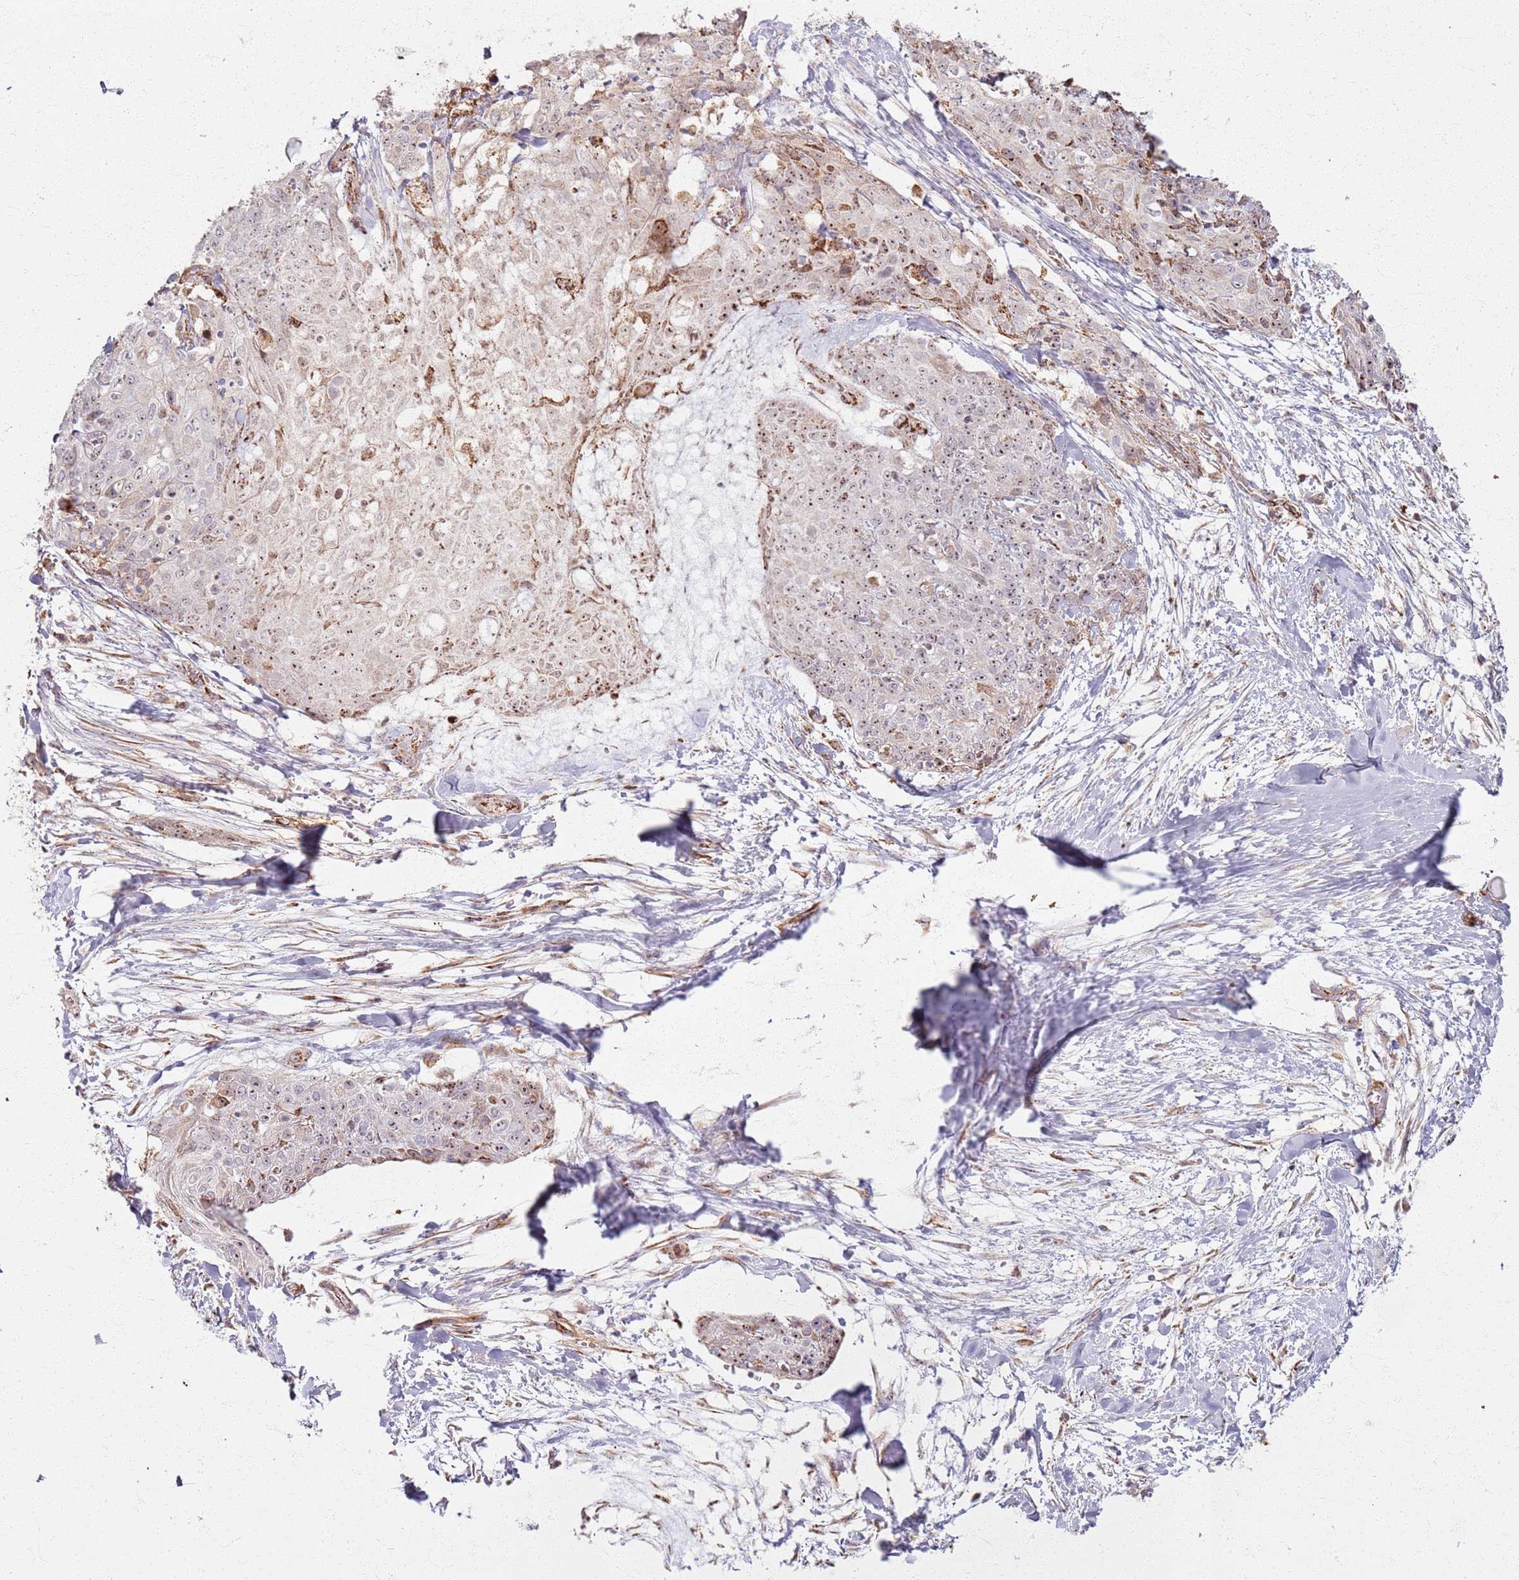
{"staining": {"intensity": "moderate", "quantity": "25%-75%", "location": "cytoplasmic/membranous,nuclear"}, "tissue": "skin cancer", "cell_type": "Tumor cells", "image_type": "cancer", "snomed": [{"axis": "morphology", "description": "Squamous cell carcinoma, NOS"}, {"axis": "topography", "description": "Skin"}, {"axis": "topography", "description": "Vulva"}], "caption": "The histopathology image displays a brown stain indicating the presence of a protein in the cytoplasmic/membranous and nuclear of tumor cells in squamous cell carcinoma (skin).", "gene": "KRI1", "patient": {"sex": "female", "age": 85}}